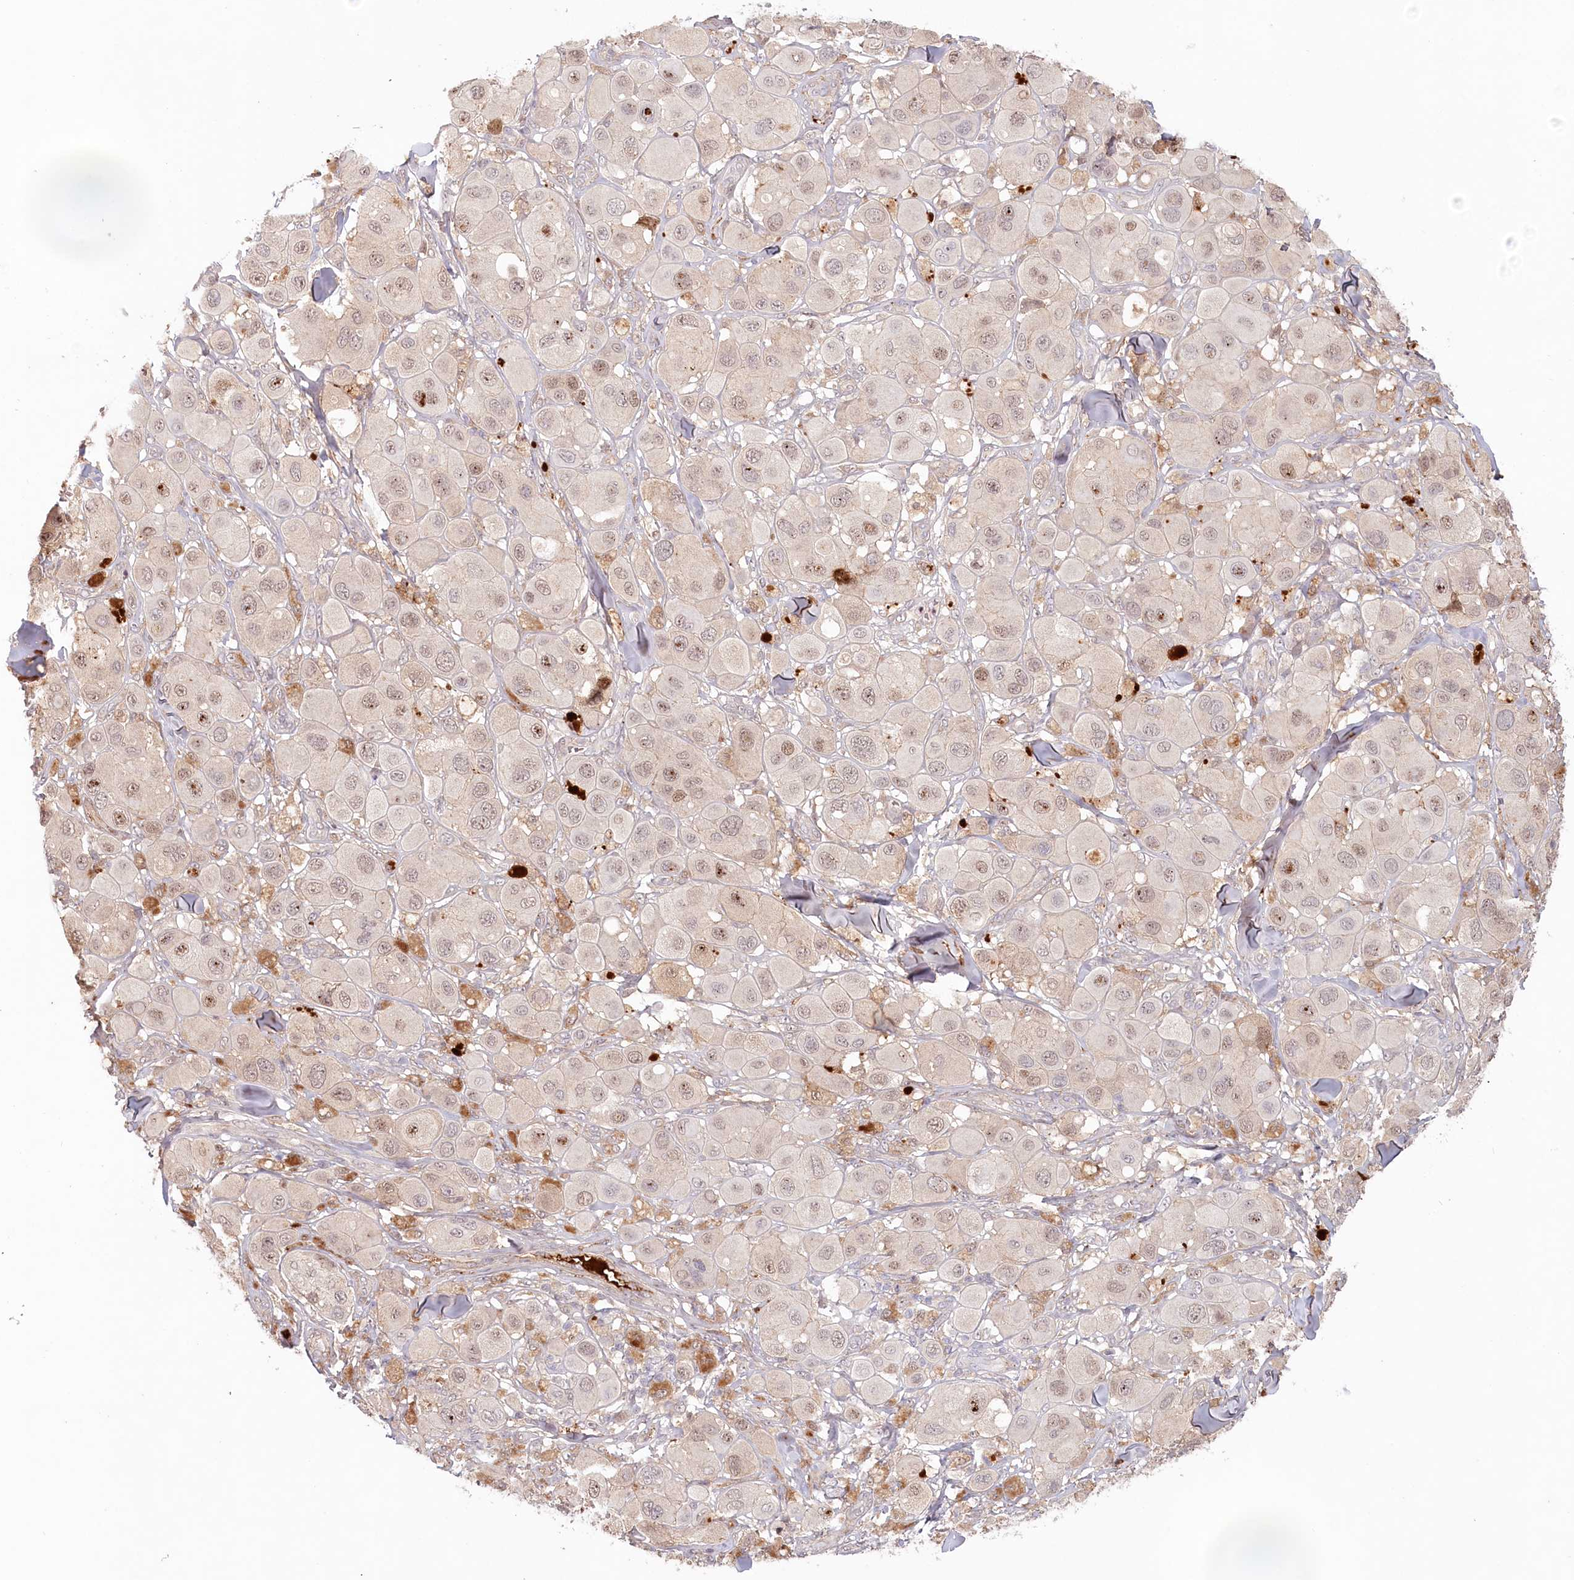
{"staining": {"intensity": "weak", "quantity": "25%-75%", "location": "nuclear"}, "tissue": "melanoma", "cell_type": "Tumor cells", "image_type": "cancer", "snomed": [{"axis": "morphology", "description": "Malignant melanoma, Metastatic site"}, {"axis": "topography", "description": "Skin"}], "caption": "Melanoma was stained to show a protein in brown. There is low levels of weak nuclear positivity in about 25%-75% of tumor cells.", "gene": "PSAPL1", "patient": {"sex": "male", "age": 41}}